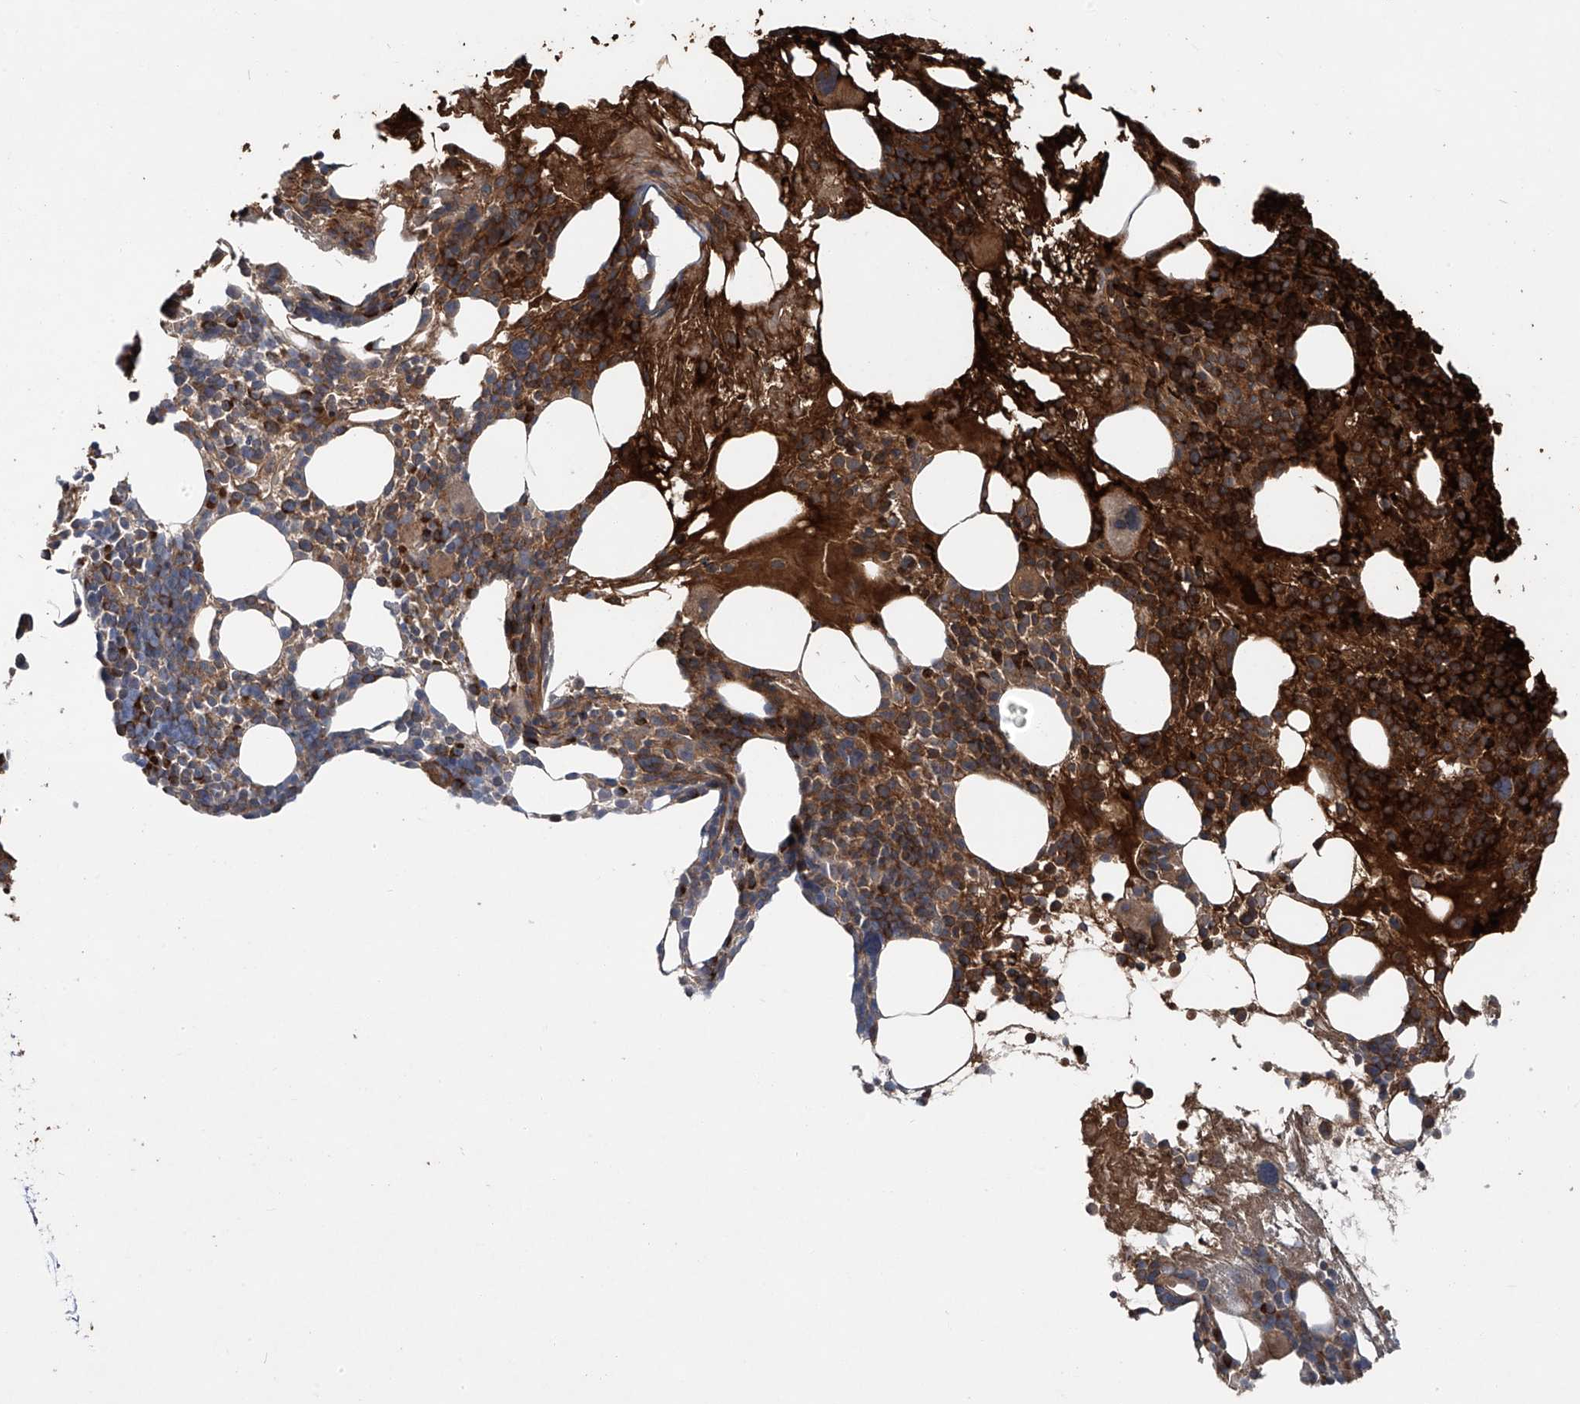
{"staining": {"intensity": "moderate", "quantity": ">75%", "location": "cytoplasmic/membranous"}, "tissue": "bone marrow", "cell_type": "Hematopoietic cells", "image_type": "normal", "snomed": [{"axis": "morphology", "description": "Normal tissue, NOS"}, {"axis": "morphology", "description": "Inflammation, NOS"}, {"axis": "topography", "description": "Bone marrow"}], "caption": "IHC photomicrograph of benign human bone marrow stained for a protein (brown), which displays medium levels of moderate cytoplasmic/membranous positivity in about >75% of hematopoietic cells.", "gene": "ZDHHC9", "patient": {"sex": "female", "age": 77}}